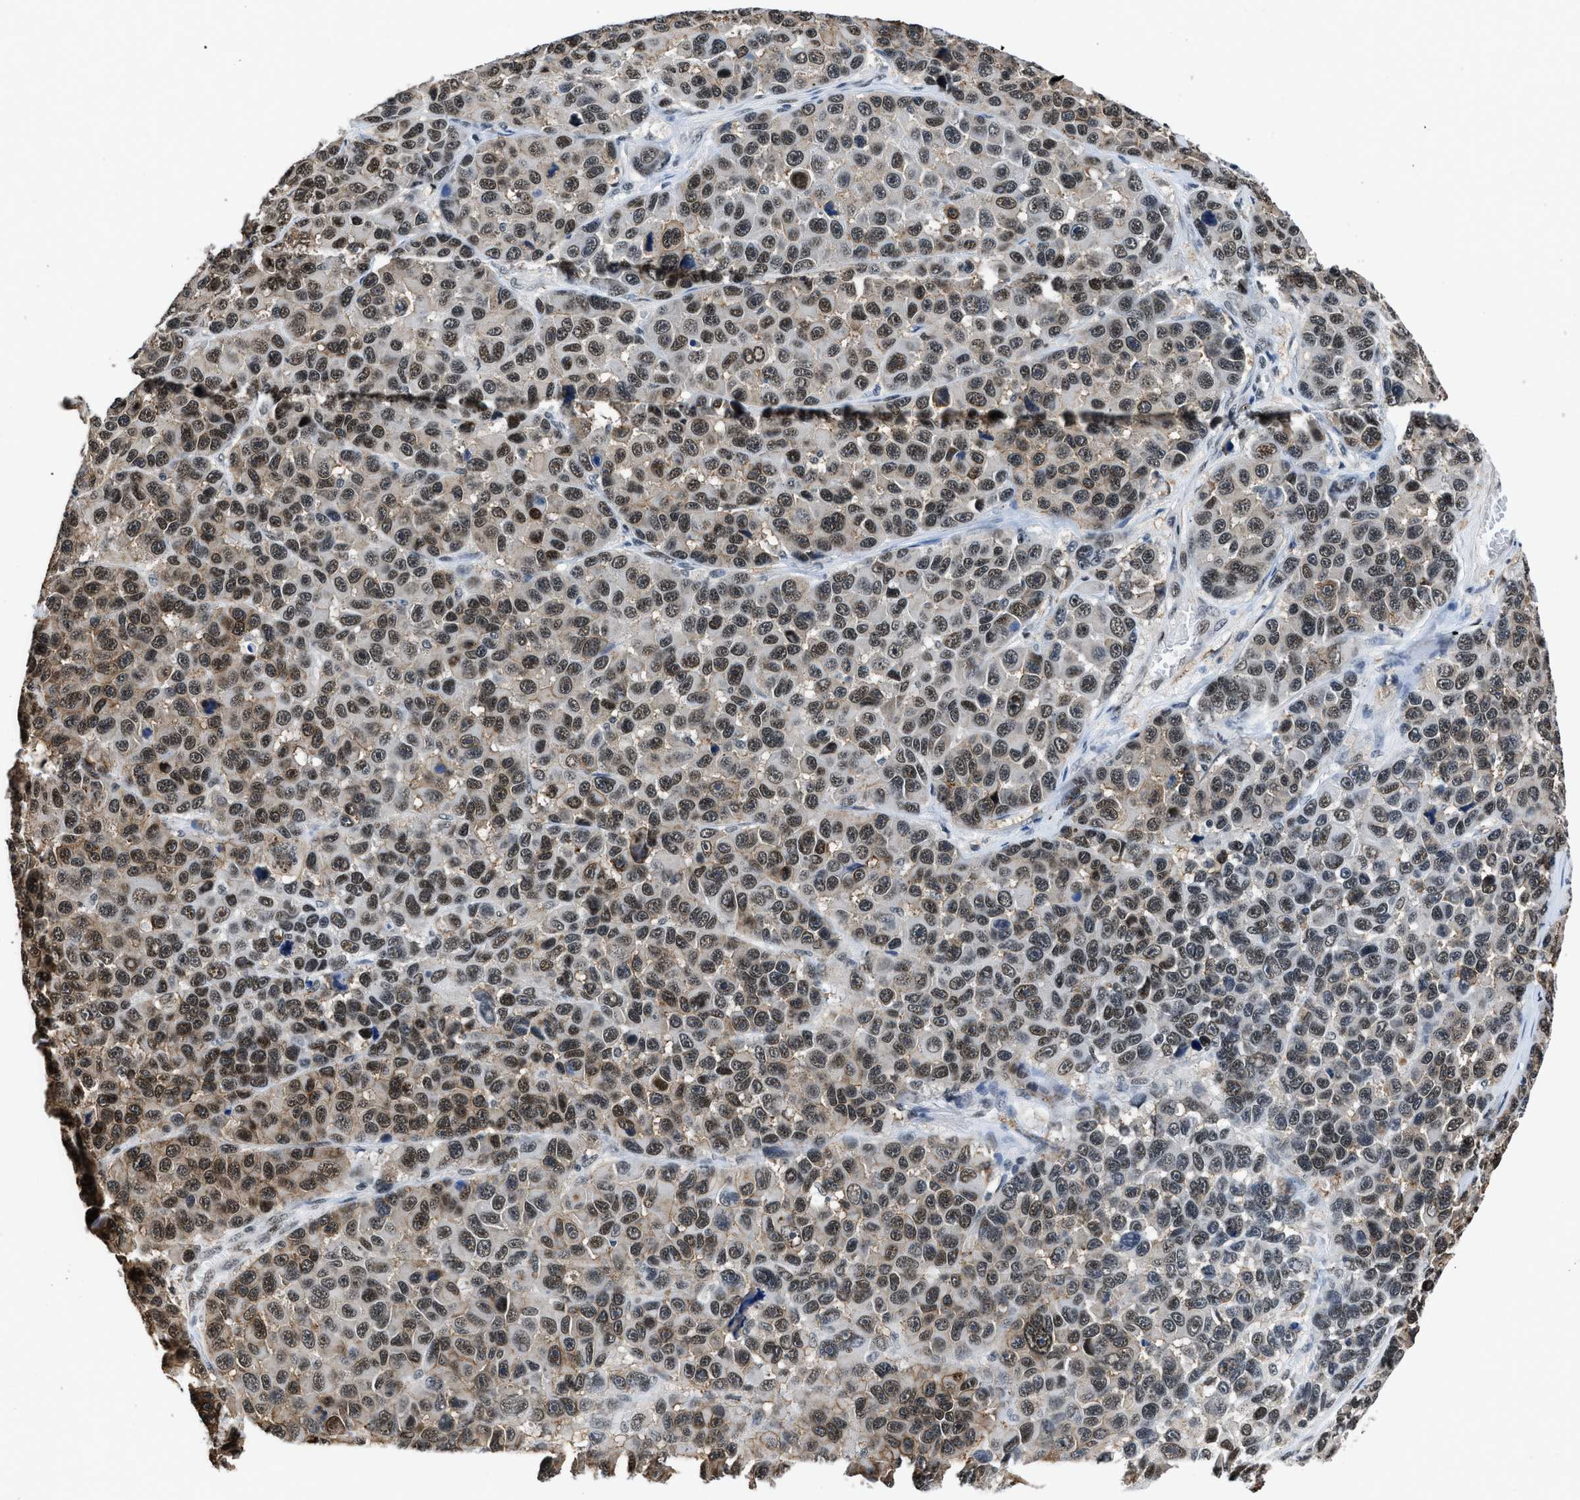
{"staining": {"intensity": "strong", "quantity": ">75%", "location": "nuclear"}, "tissue": "melanoma", "cell_type": "Tumor cells", "image_type": "cancer", "snomed": [{"axis": "morphology", "description": "Malignant melanoma, NOS"}, {"axis": "topography", "description": "Skin"}], "caption": "A high amount of strong nuclear staining is seen in approximately >75% of tumor cells in malignant melanoma tissue.", "gene": "HNRNPH2", "patient": {"sex": "male", "age": 53}}